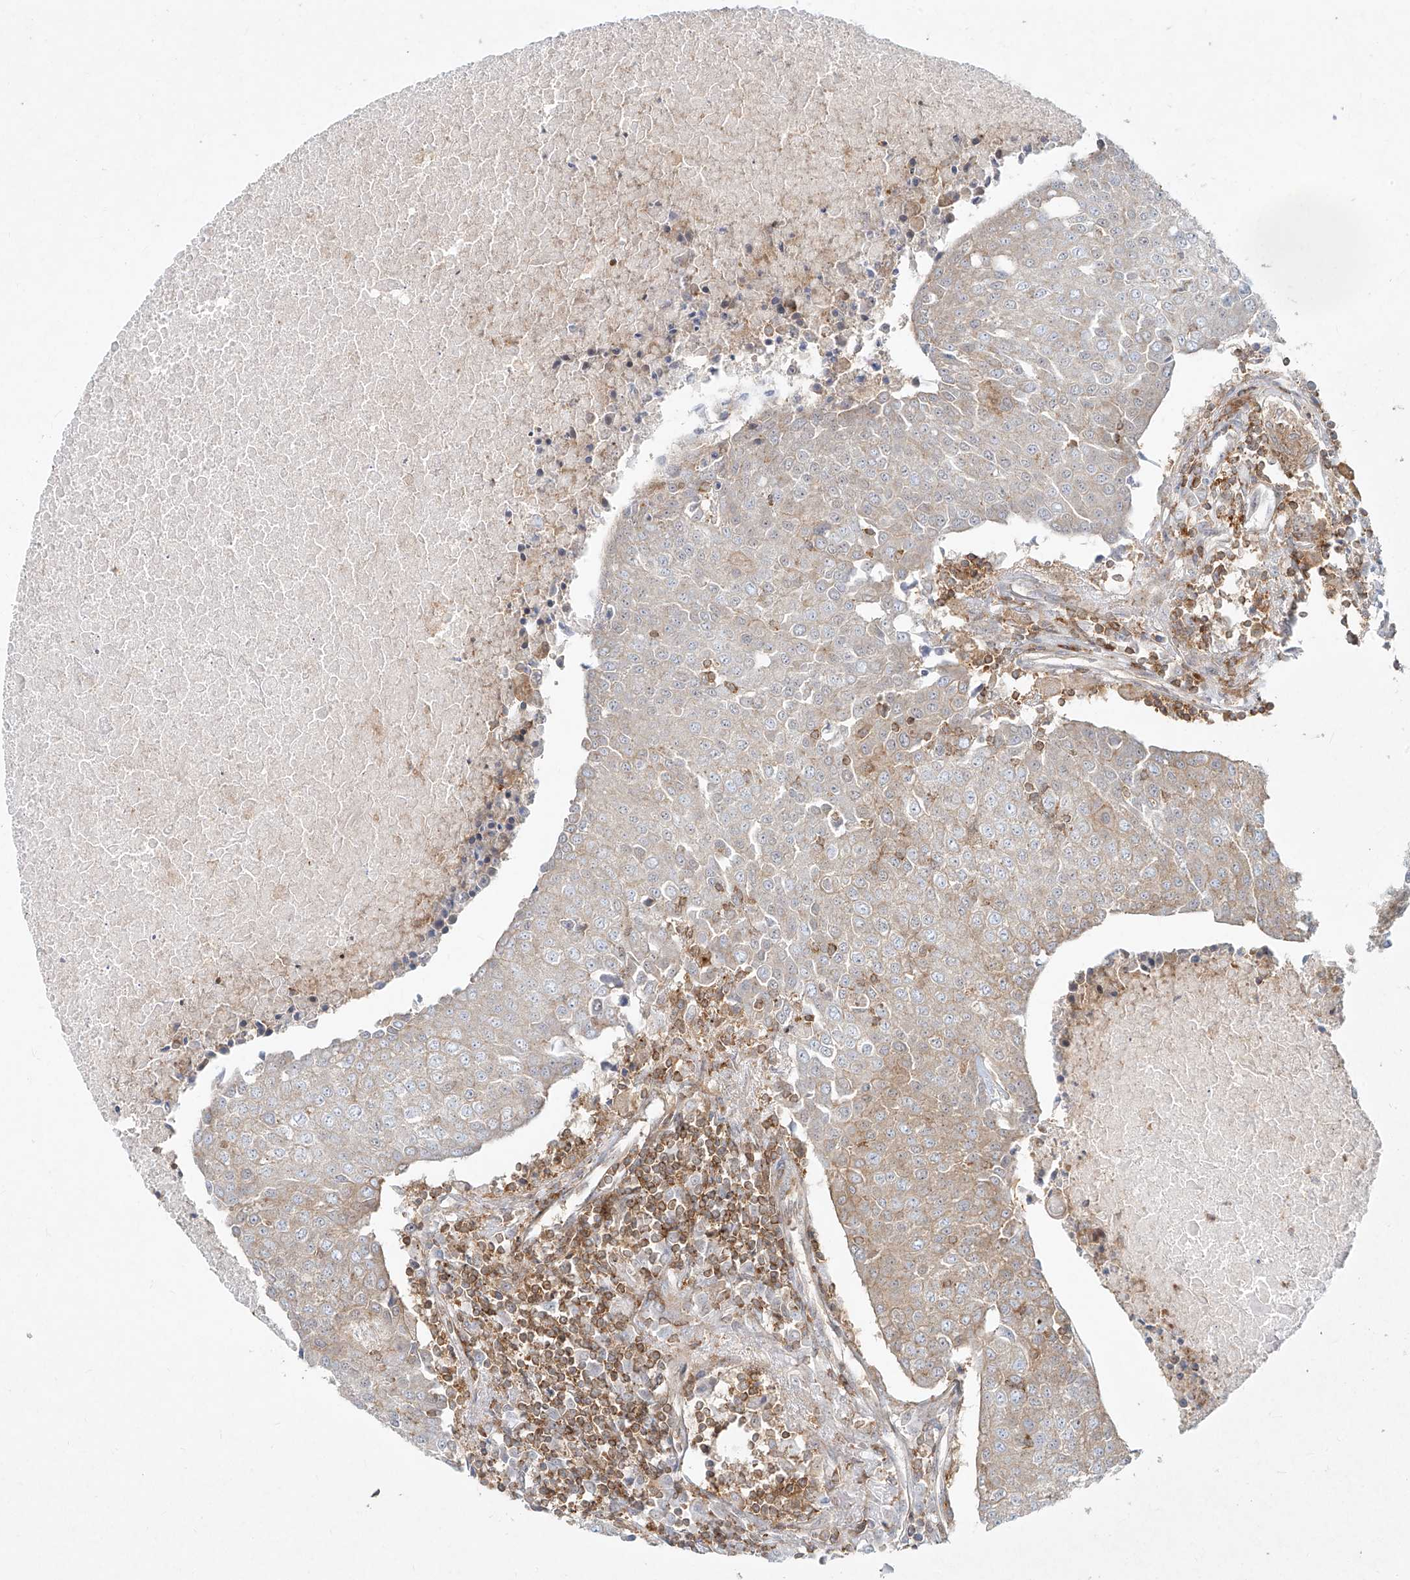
{"staining": {"intensity": "weak", "quantity": "25%-75%", "location": "cytoplasmic/membranous"}, "tissue": "urothelial cancer", "cell_type": "Tumor cells", "image_type": "cancer", "snomed": [{"axis": "morphology", "description": "Urothelial carcinoma, High grade"}, {"axis": "topography", "description": "Urinary bladder"}], "caption": "This photomicrograph shows IHC staining of human urothelial cancer, with low weak cytoplasmic/membranous expression in approximately 25%-75% of tumor cells.", "gene": "SLC2A12", "patient": {"sex": "female", "age": 85}}